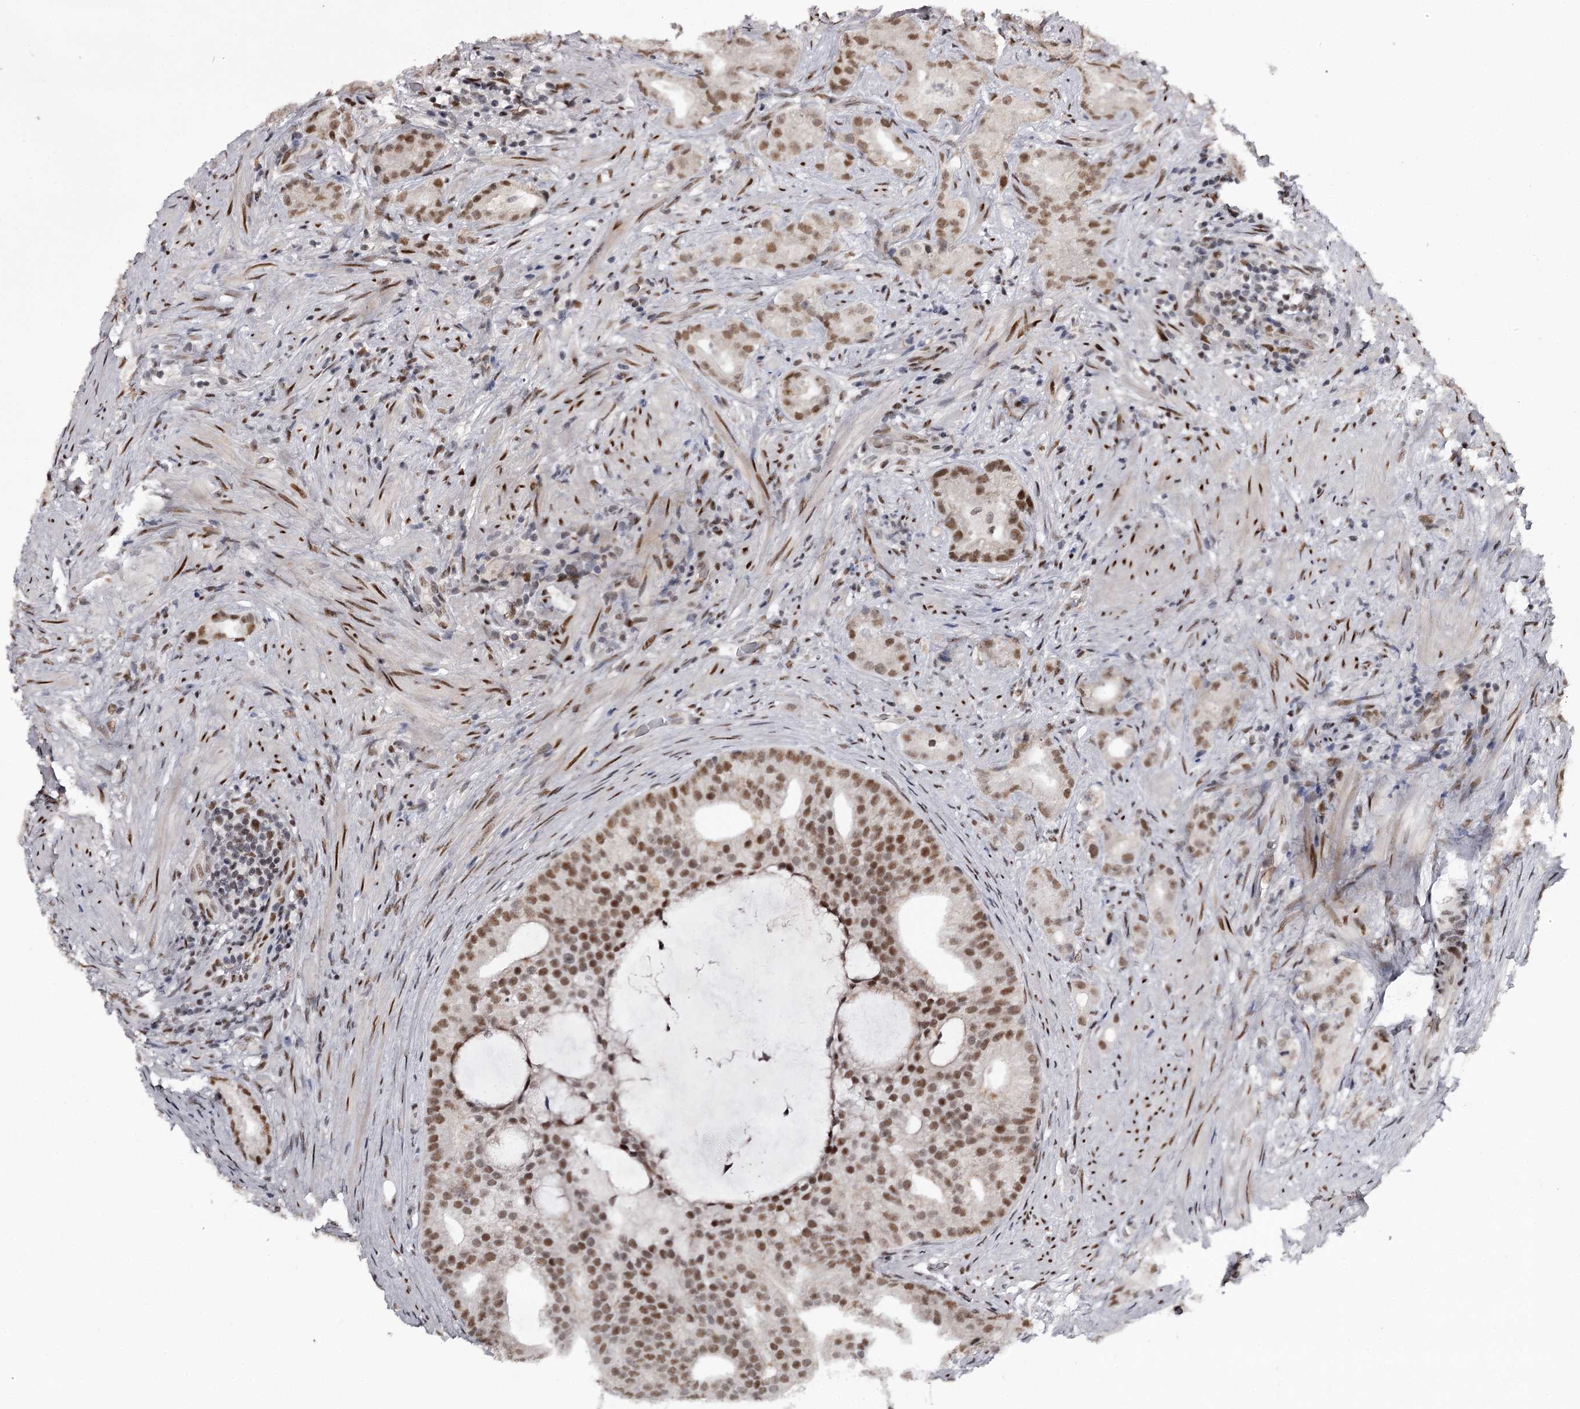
{"staining": {"intensity": "moderate", "quantity": ">75%", "location": "nuclear"}, "tissue": "prostate cancer", "cell_type": "Tumor cells", "image_type": "cancer", "snomed": [{"axis": "morphology", "description": "Adenocarcinoma, Low grade"}, {"axis": "topography", "description": "Prostate"}], "caption": "IHC micrograph of neoplastic tissue: human low-grade adenocarcinoma (prostate) stained using immunohistochemistry displays medium levels of moderate protein expression localized specifically in the nuclear of tumor cells, appearing as a nuclear brown color.", "gene": "TTC33", "patient": {"sex": "male", "age": 71}}